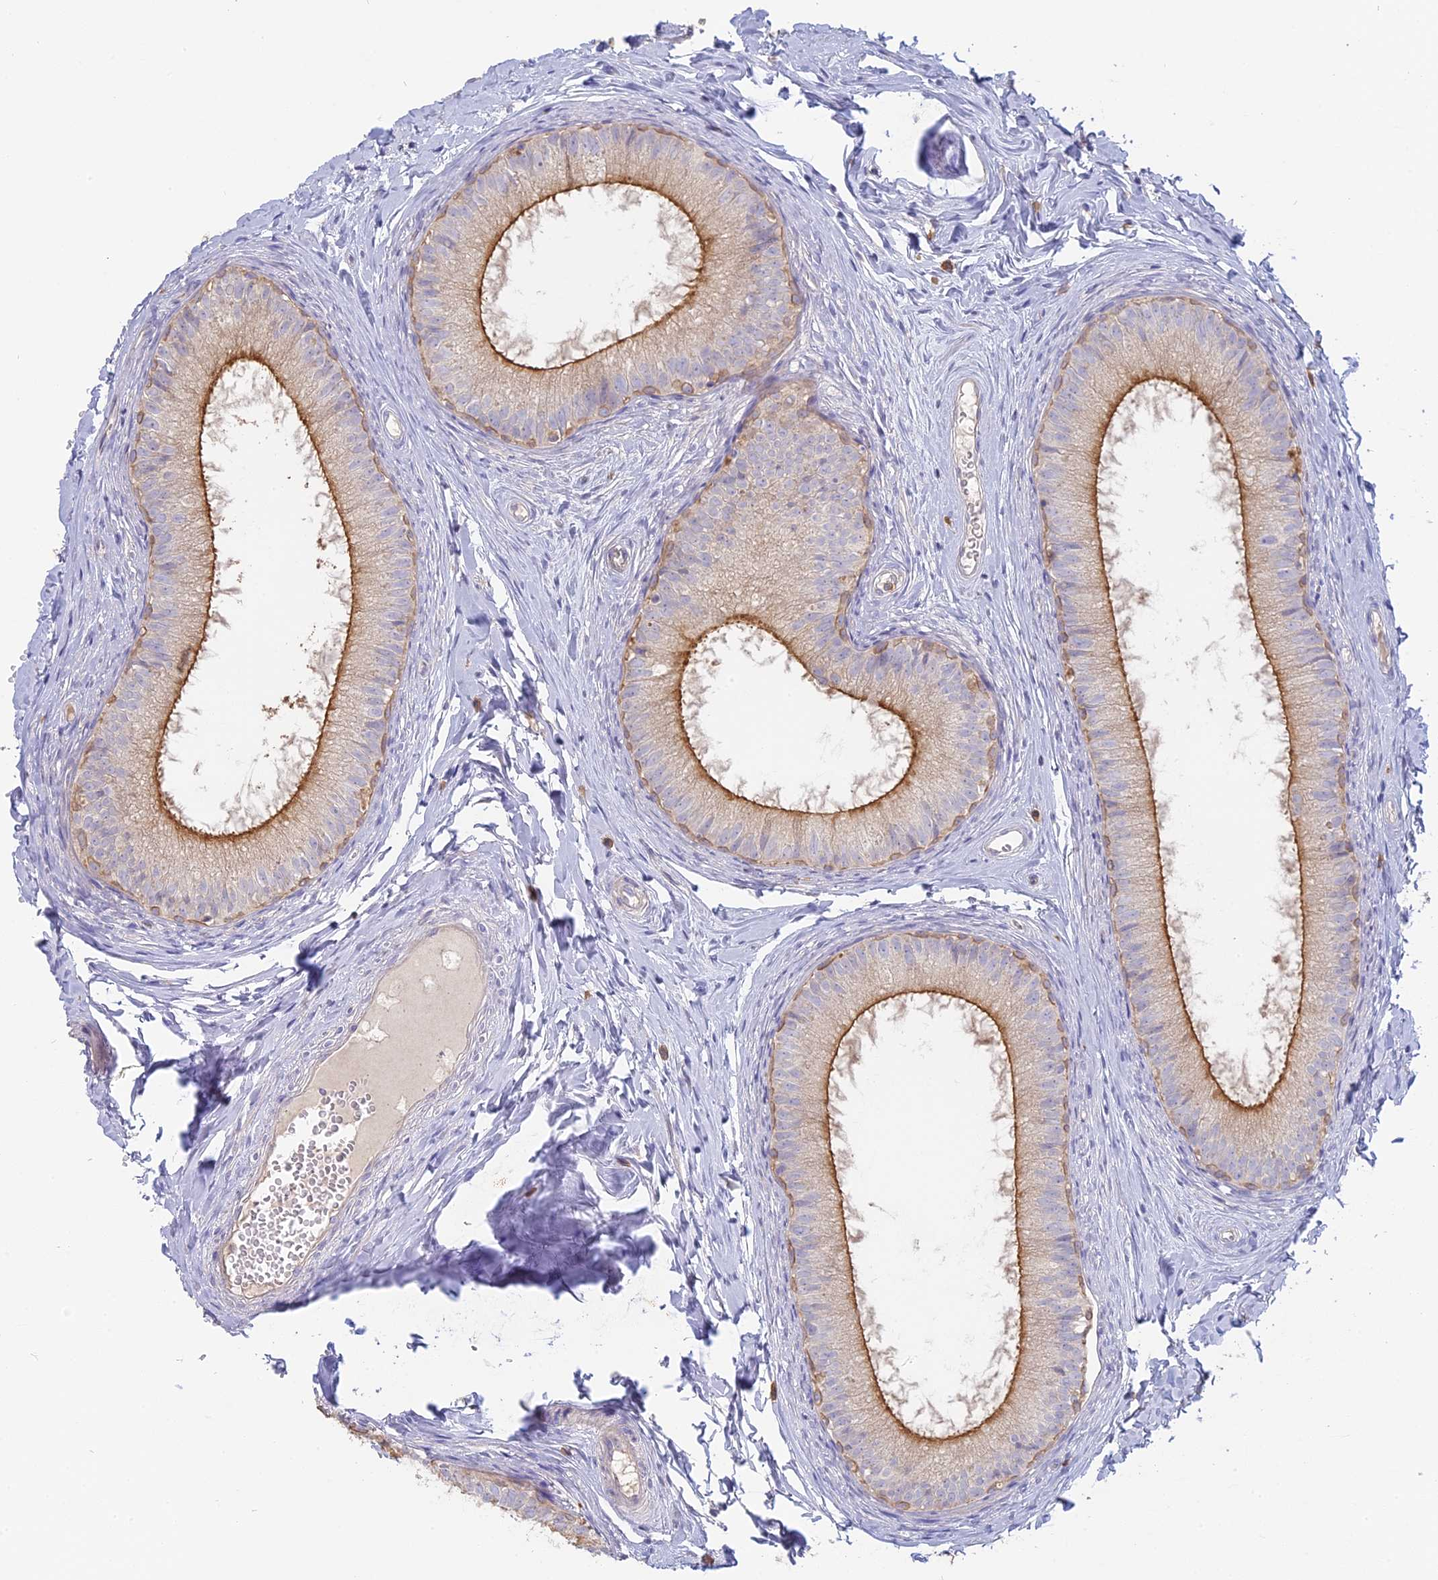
{"staining": {"intensity": "strong", "quantity": "25%-75%", "location": "cytoplasmic/membranous"}, "tissue": "epididymis", "cell_type": "Glandular cells", "image_type": "normal", "snomed": [{"axis": "morphology", "description": "Normal tissue, NOS"}, {"axis": "topography", "description": "Epididymis"}], "caption": "Immunohistochemistry of normal human epididymis exhibits high levels of strong cytoplasmic/membranous expression in about 25%-75% of glandular cells.", "gene": "SFT2D2", "patient": {"sex": "male", "age": 34}}